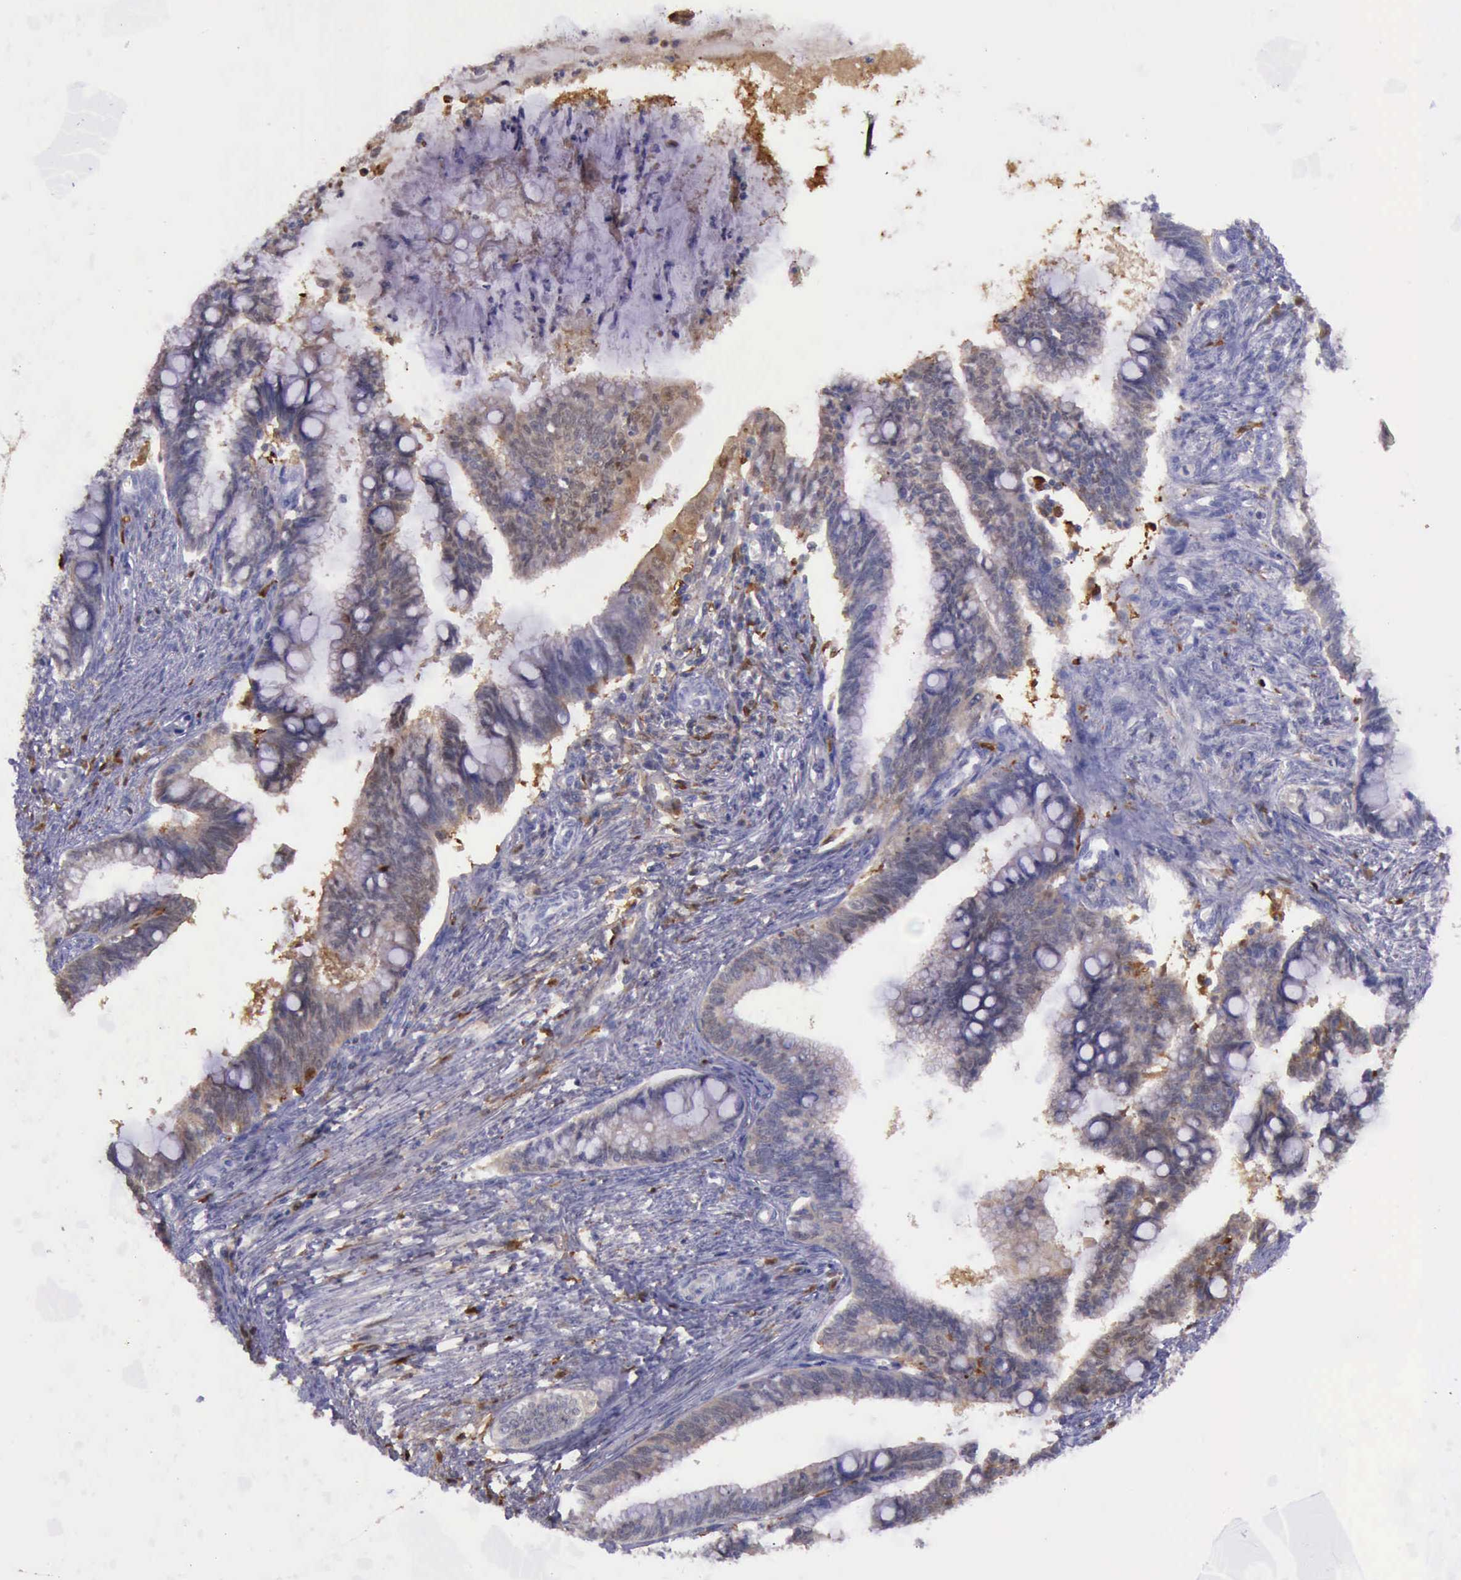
{"staining": {"intensity": "moderate", "quantity": "<25%", "location": "cytoplasmic/membranous,nuclear"}, "tissue": "cervical cancer", "cell_type": "Tumor cells", "image_type": "cancer", "snomed": [{"axis": "morphology", "description": "Adenocarcinoma, NOS"}, {"axis": "topography", "description": "Cervix"}], "caption": "Human cervical adenocarcinoma stained for a protein (brown) demonstrates moderate cytoplasmic/membranous and nuclear positive staining in approximately <25% of tumor cells.", "gene": "TYMP", "patient": {"sex": "female", "age": 36}}